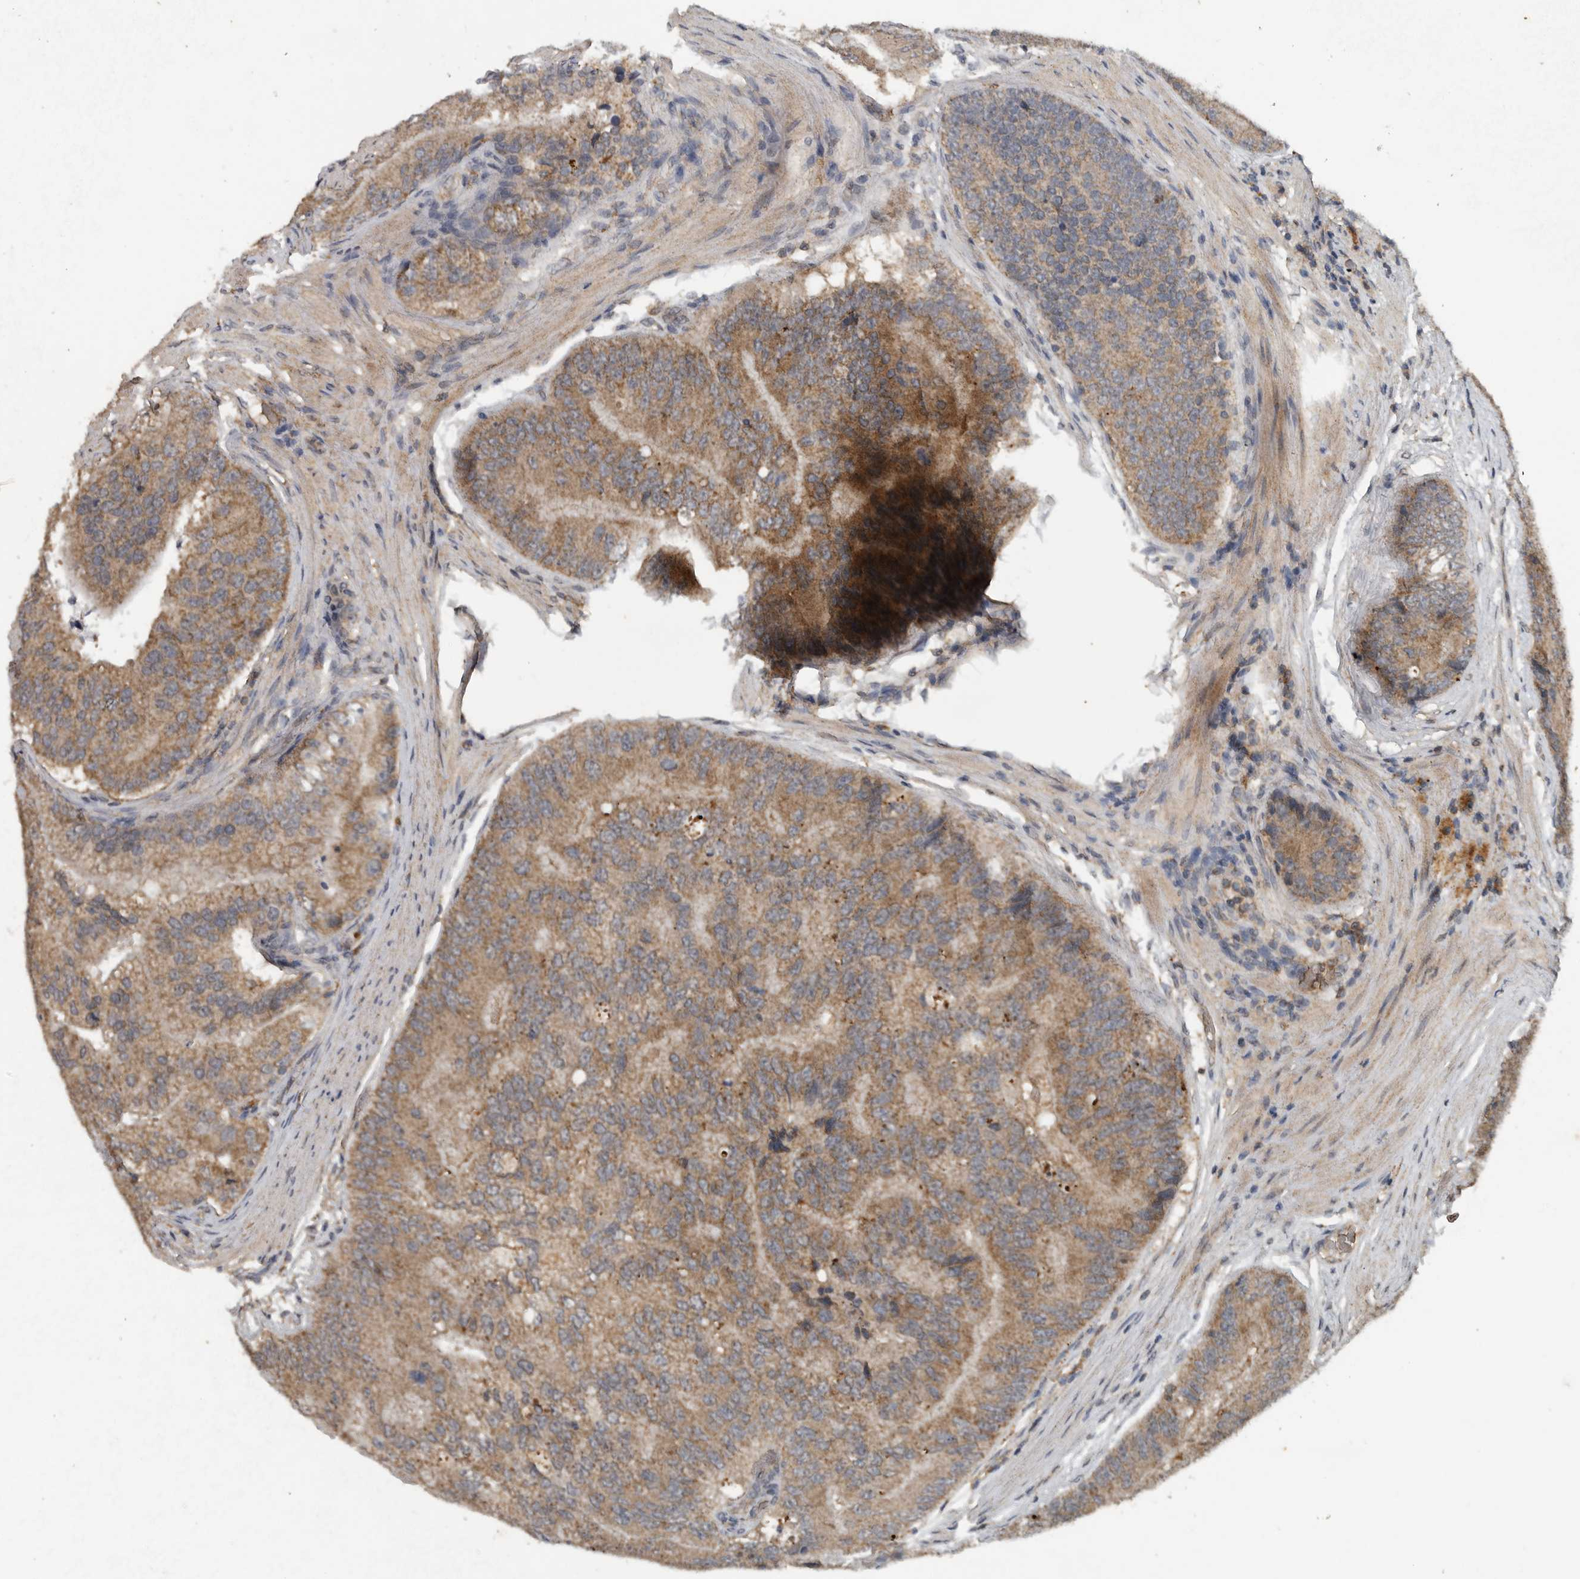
{"staining": {"intensity": "moderate", "quantity": ">75%", "location": "cytoplasmic/membranous"}, "tissue": "prostate cancer", "cell_type": "Tumor cells", "image_type": "cancer", "snomed": [{"axis": "morphology", "description": "Adenocarcinoma, High grade"}, {"axis": "topography", "description": "Prostate"}], "caption": "Prostate cancer was stained to show a protein in brown. There is medium levels of moderate cytoplasmic/membranous staining in about >75% of tumor cells.", "gene": "IL6ST", "patient": {"sex": "male", "age": 70}}